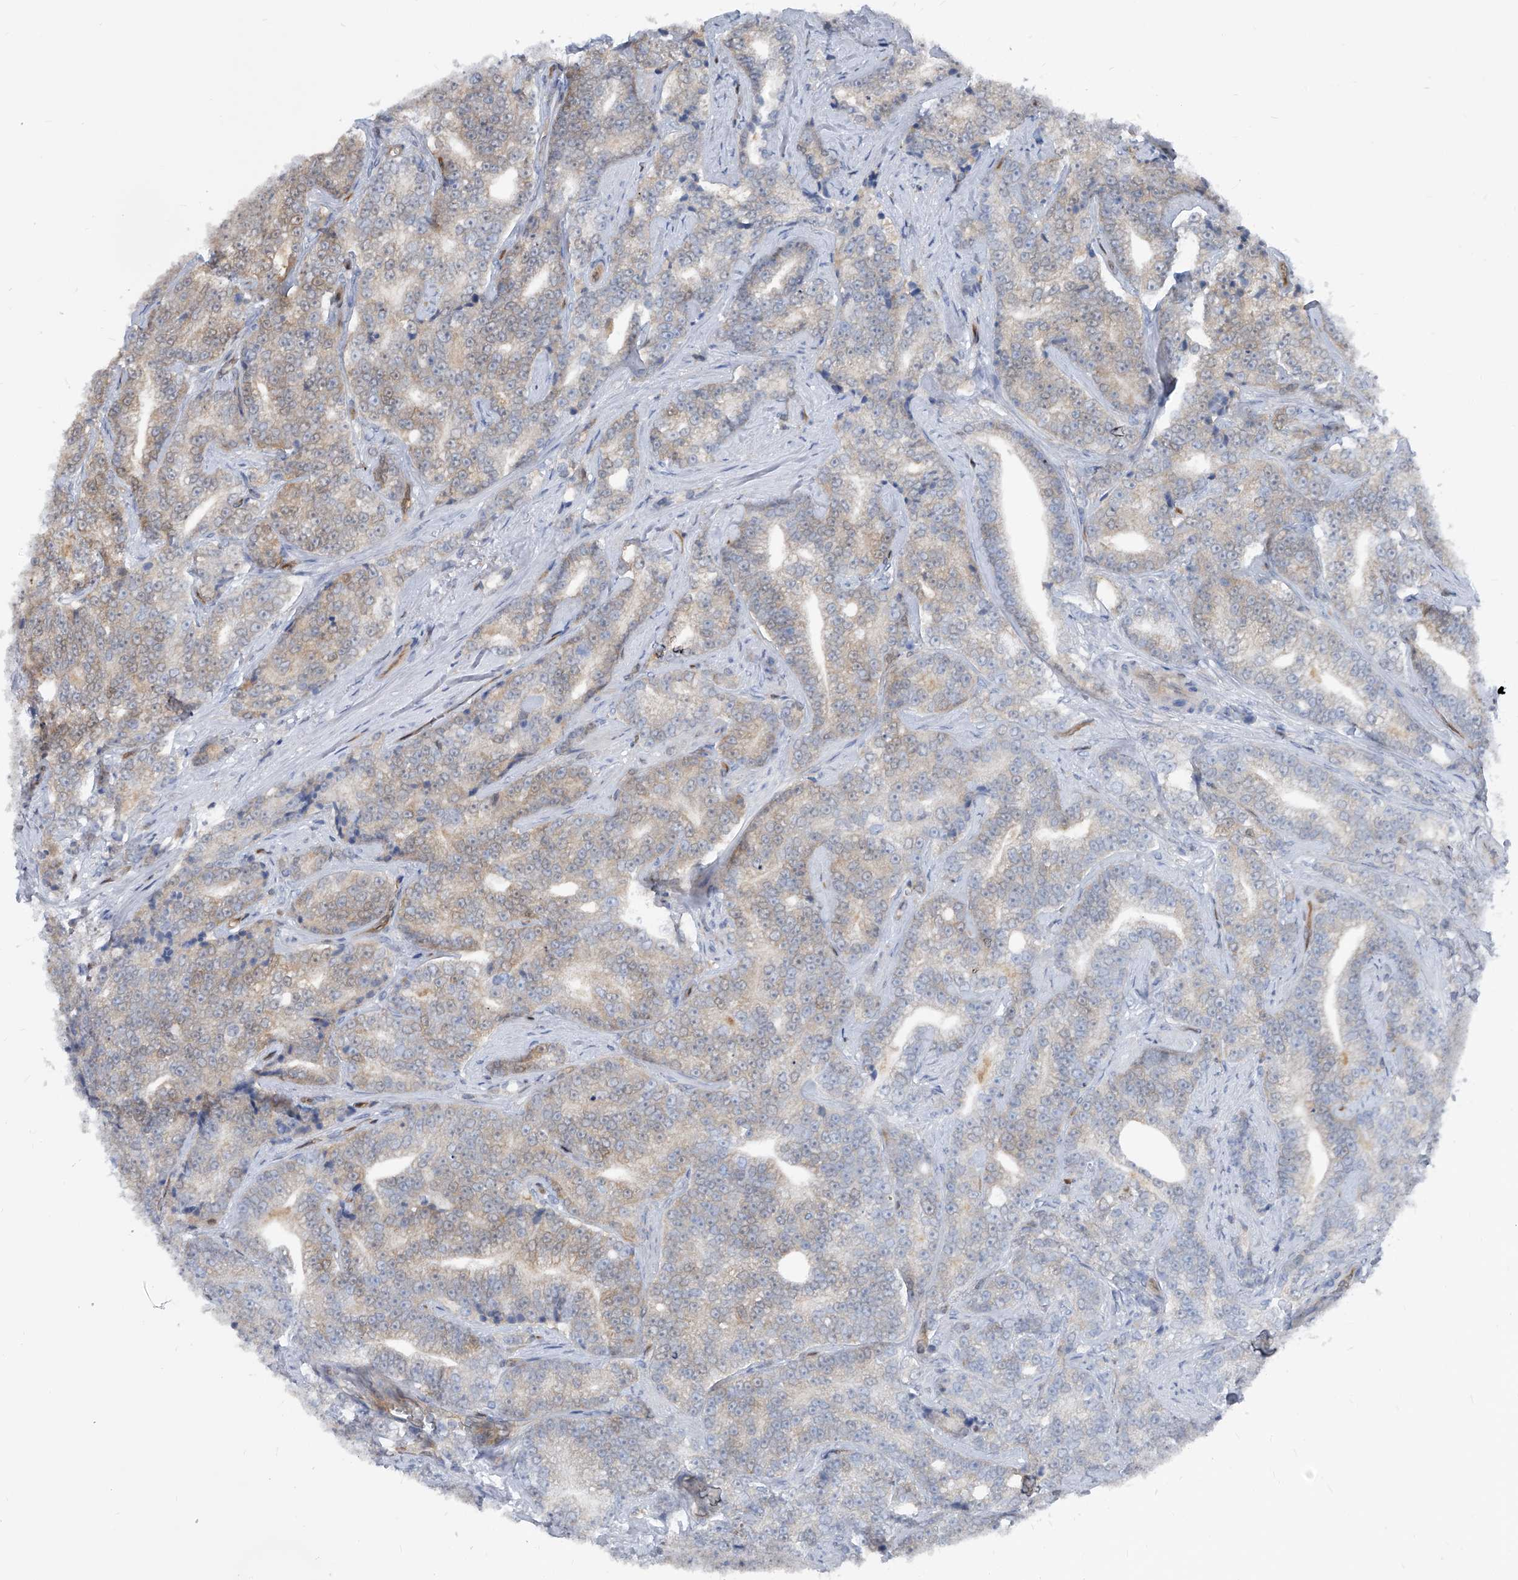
{"staining": {"intensity": "weak", "quantity": "<25%", "location": "cytoplasmic/membranous"}, "tissue": "prostate cancer", "cell_type": "Tumor cells", "image_type": "cancer", "snomed": [{"axis": "morphology", "description": "Adenocarcinoma, High grade"}, {"axis": "topography", "description": "Prostate and seminal vesicle, NOS"}], "caption": "Tumor cells are negative for protein expression in human prostate adenocarcinoma (high-grade).", "gene": "MAP2K6", "patient": {"sex": "male", "age": 67}}